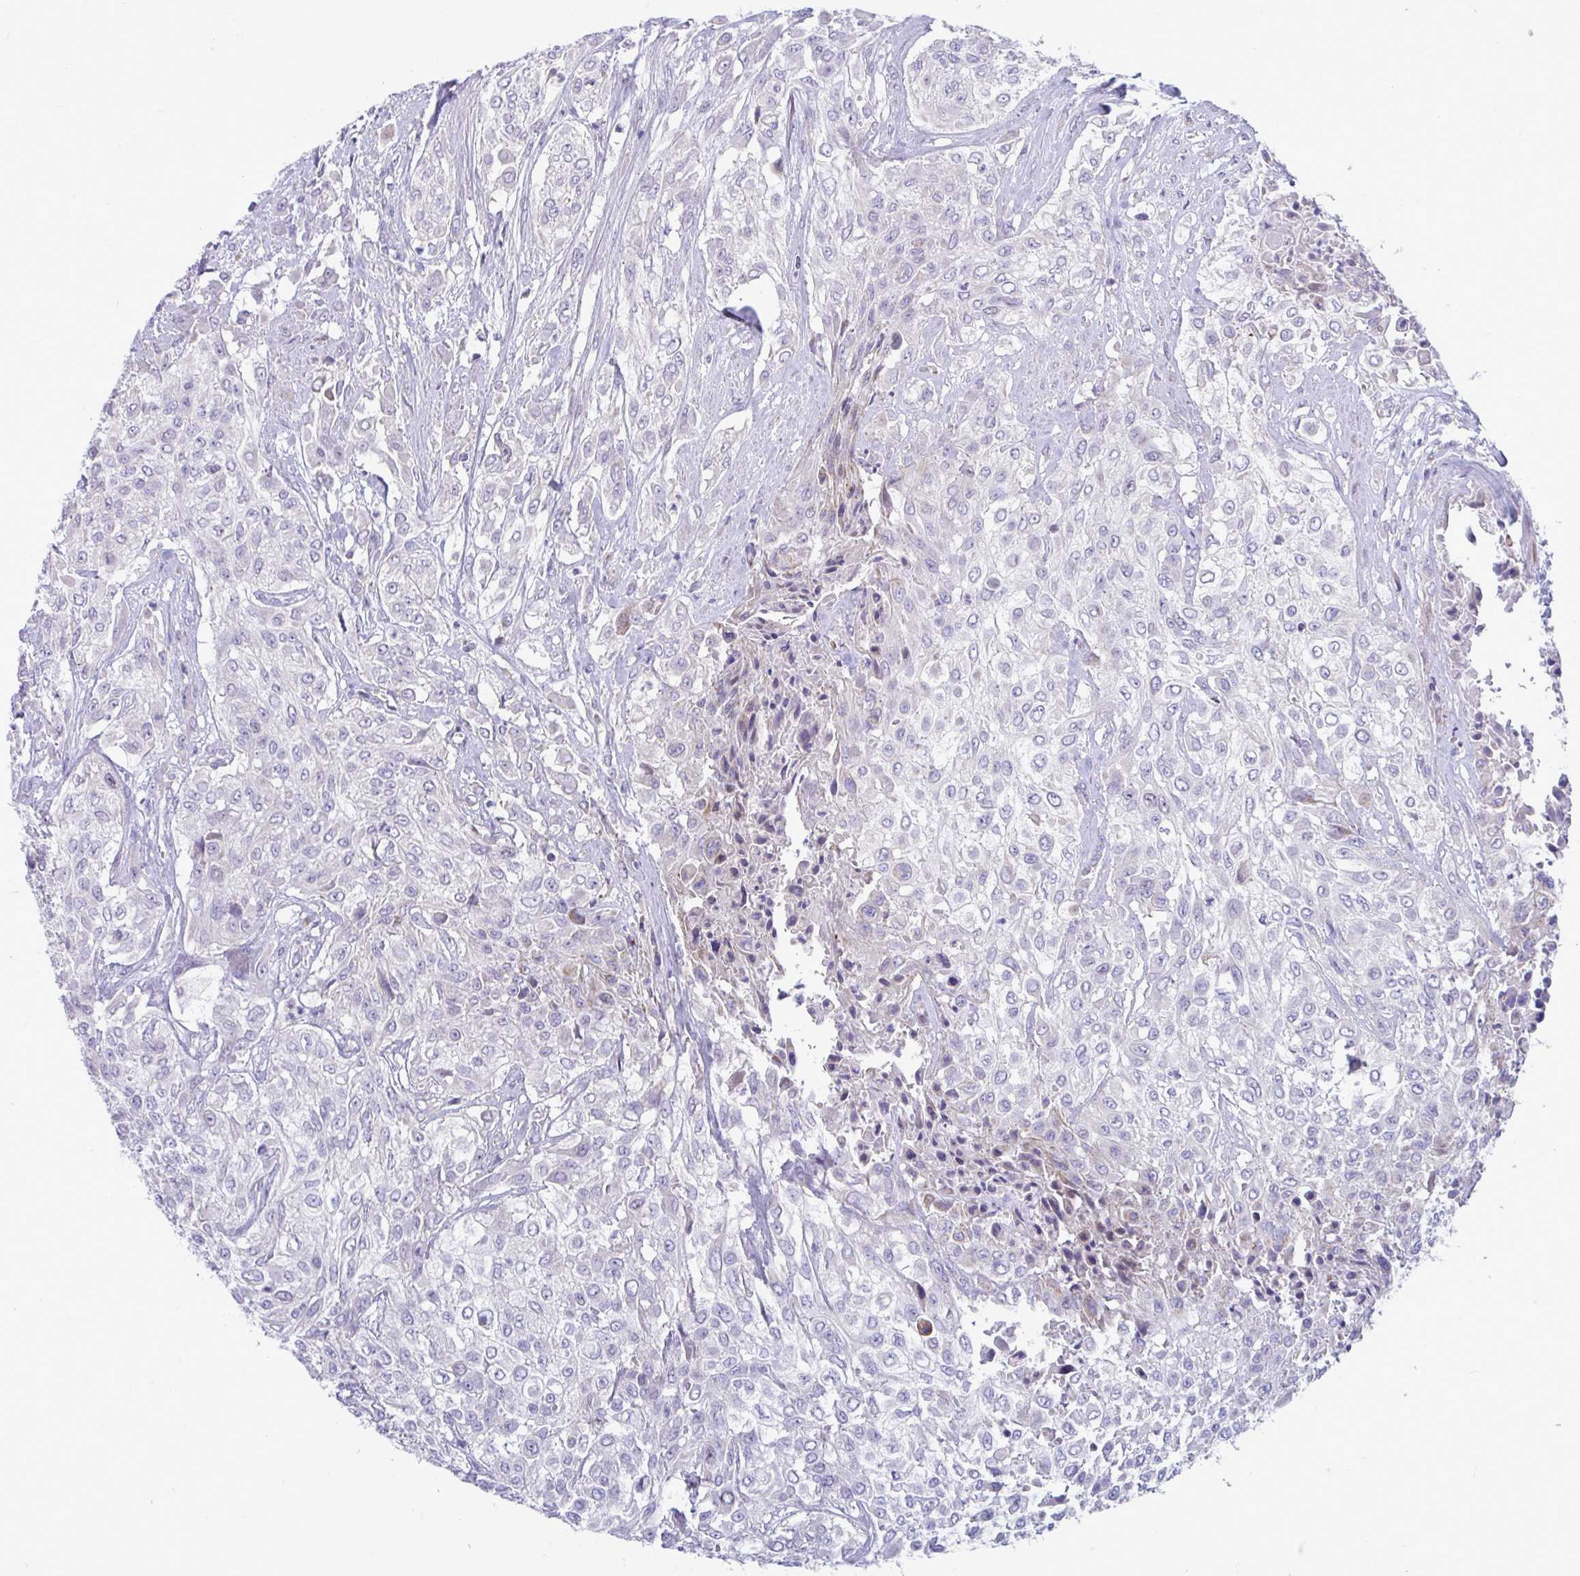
{"staining": {"intensity": "negative", "quantity": "none", "location": "none"}, "tissue": "urothelial cancer", "cell_type": "Tumor cells", "image_type": "cancer", "snomed": [{"axis": "morphology", "description": "Urothelial carcinoma, High grade"}, {"axis": "topography", "description": "Urinary bladder"}], "caption": "Immunohistochemical staining of high-grade urothelial carcinoma exhibits no significant staining in tumor cells.", "gene": "DTX3", "patient": {"sex": "male", "age": 57}}